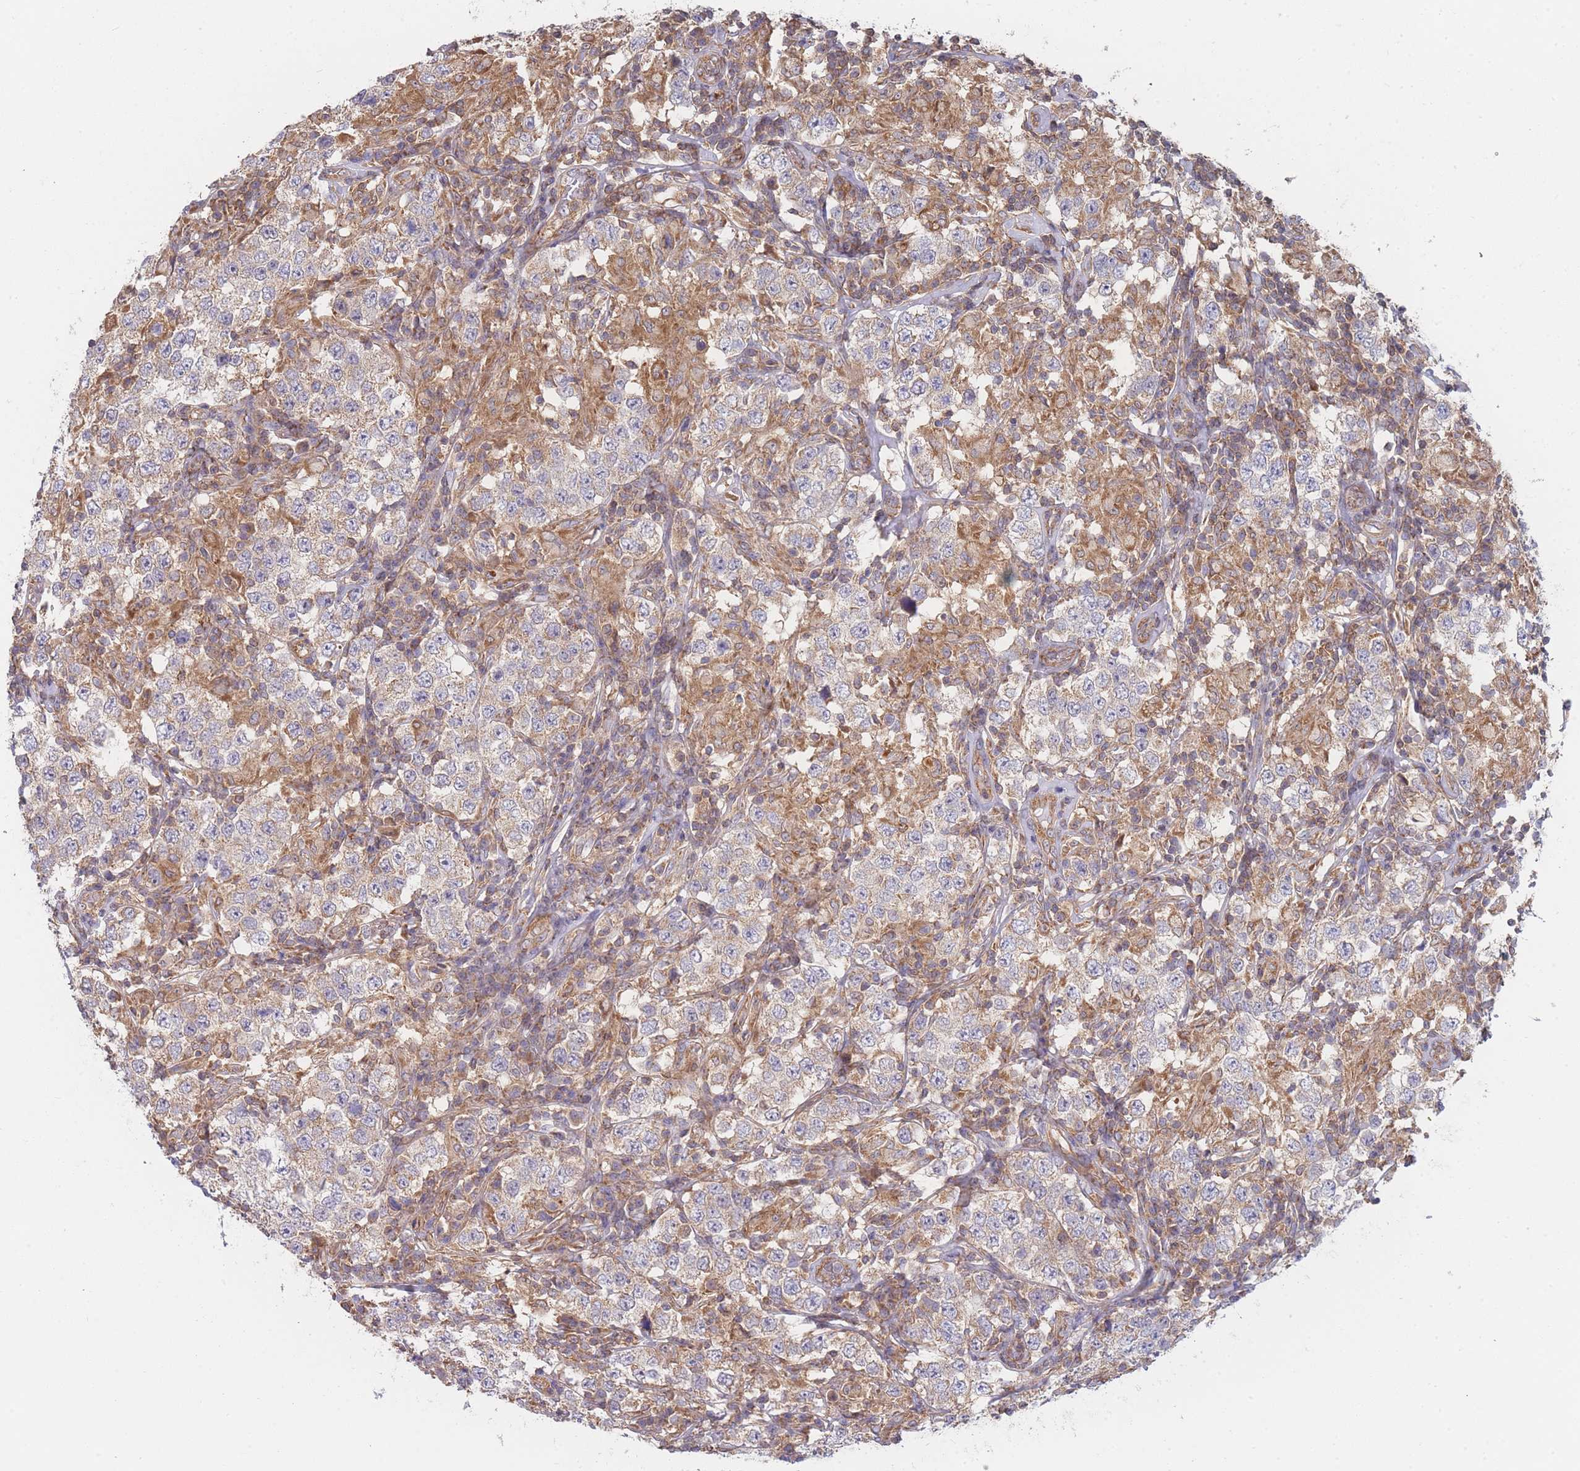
{"staining": {"intensity": "moderate", "quantity": "<25%", "location": "cytoplasmic/membranous"}, "tissue": "testis cancer", "cell_type": "Tumor cells", "image_type": "cancer", "snomed": [{"axis": "morphology", "description": "Seminoma, NOS"}, {"axis": "morphology", "description": "Carcinoma, Embryonal, NOS"}, {"axis": "topography", "description": "Testis"}], "caption": "Tumor cells show moderate cytoplasmic/membranous staining in about <25% of cells in testis seminoma. (IHC, brightfield microscopy, high magnification).", "gene": "MRPS18B", "patient": {"sex": "male", "age": 41}}